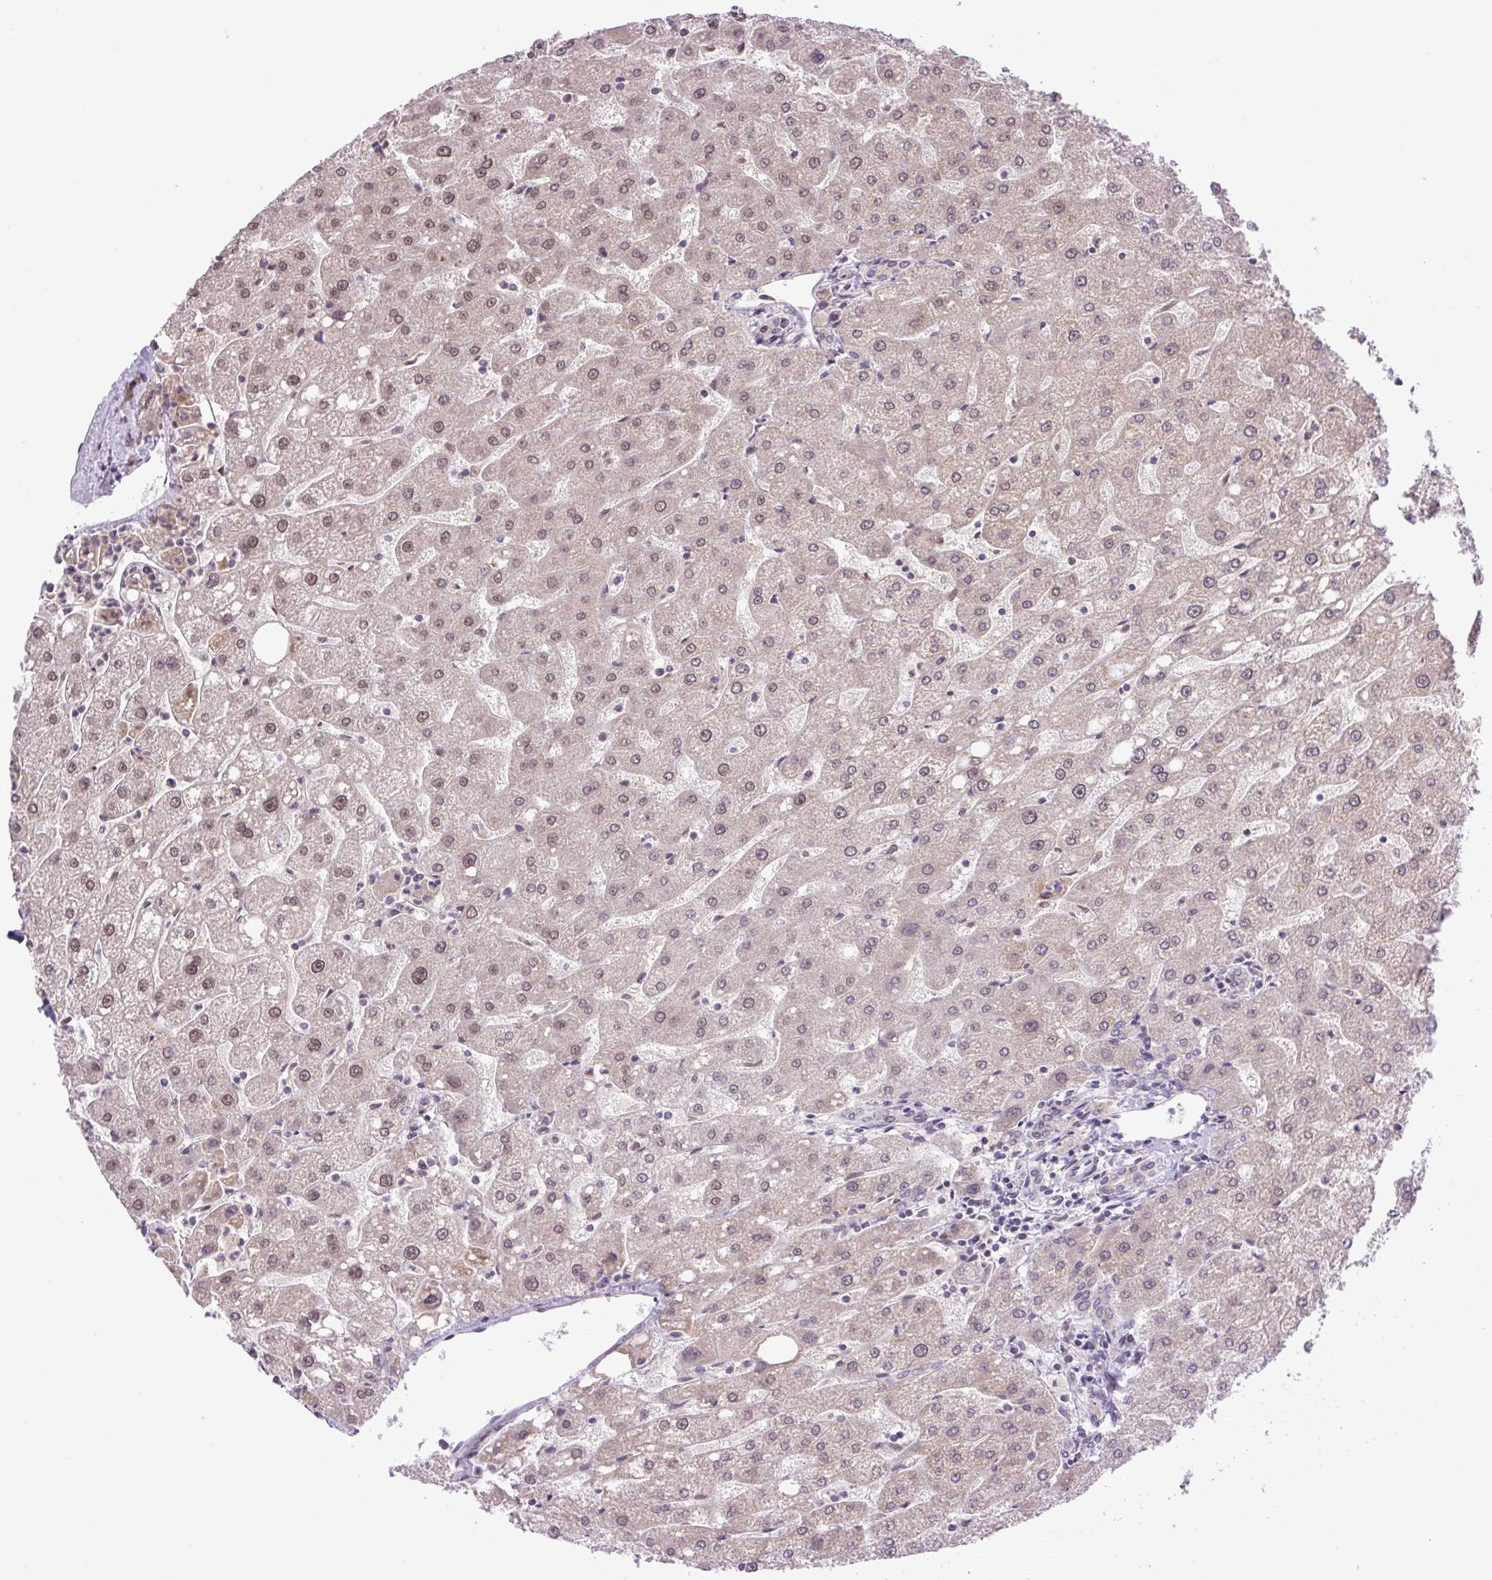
{"staining": {"intensity": "negative", "quantity": "none", "location": "none"}, "tissue": "liver", "cell_type": "Cholangiocytes", "image_type": "normal", "snomed": [{"axis": "morphology", "description": "Normal tissue, NOS"}, {"axis": "topography", "description": "Liver"}], "caption": "High power microscopy image of an IHC image of benign liver, revealing no significant staining in cholangiocytes. Nuclei are stained in blue.", "gene": "KPNA1", "patient": {"sex": "male", "age": 67}}